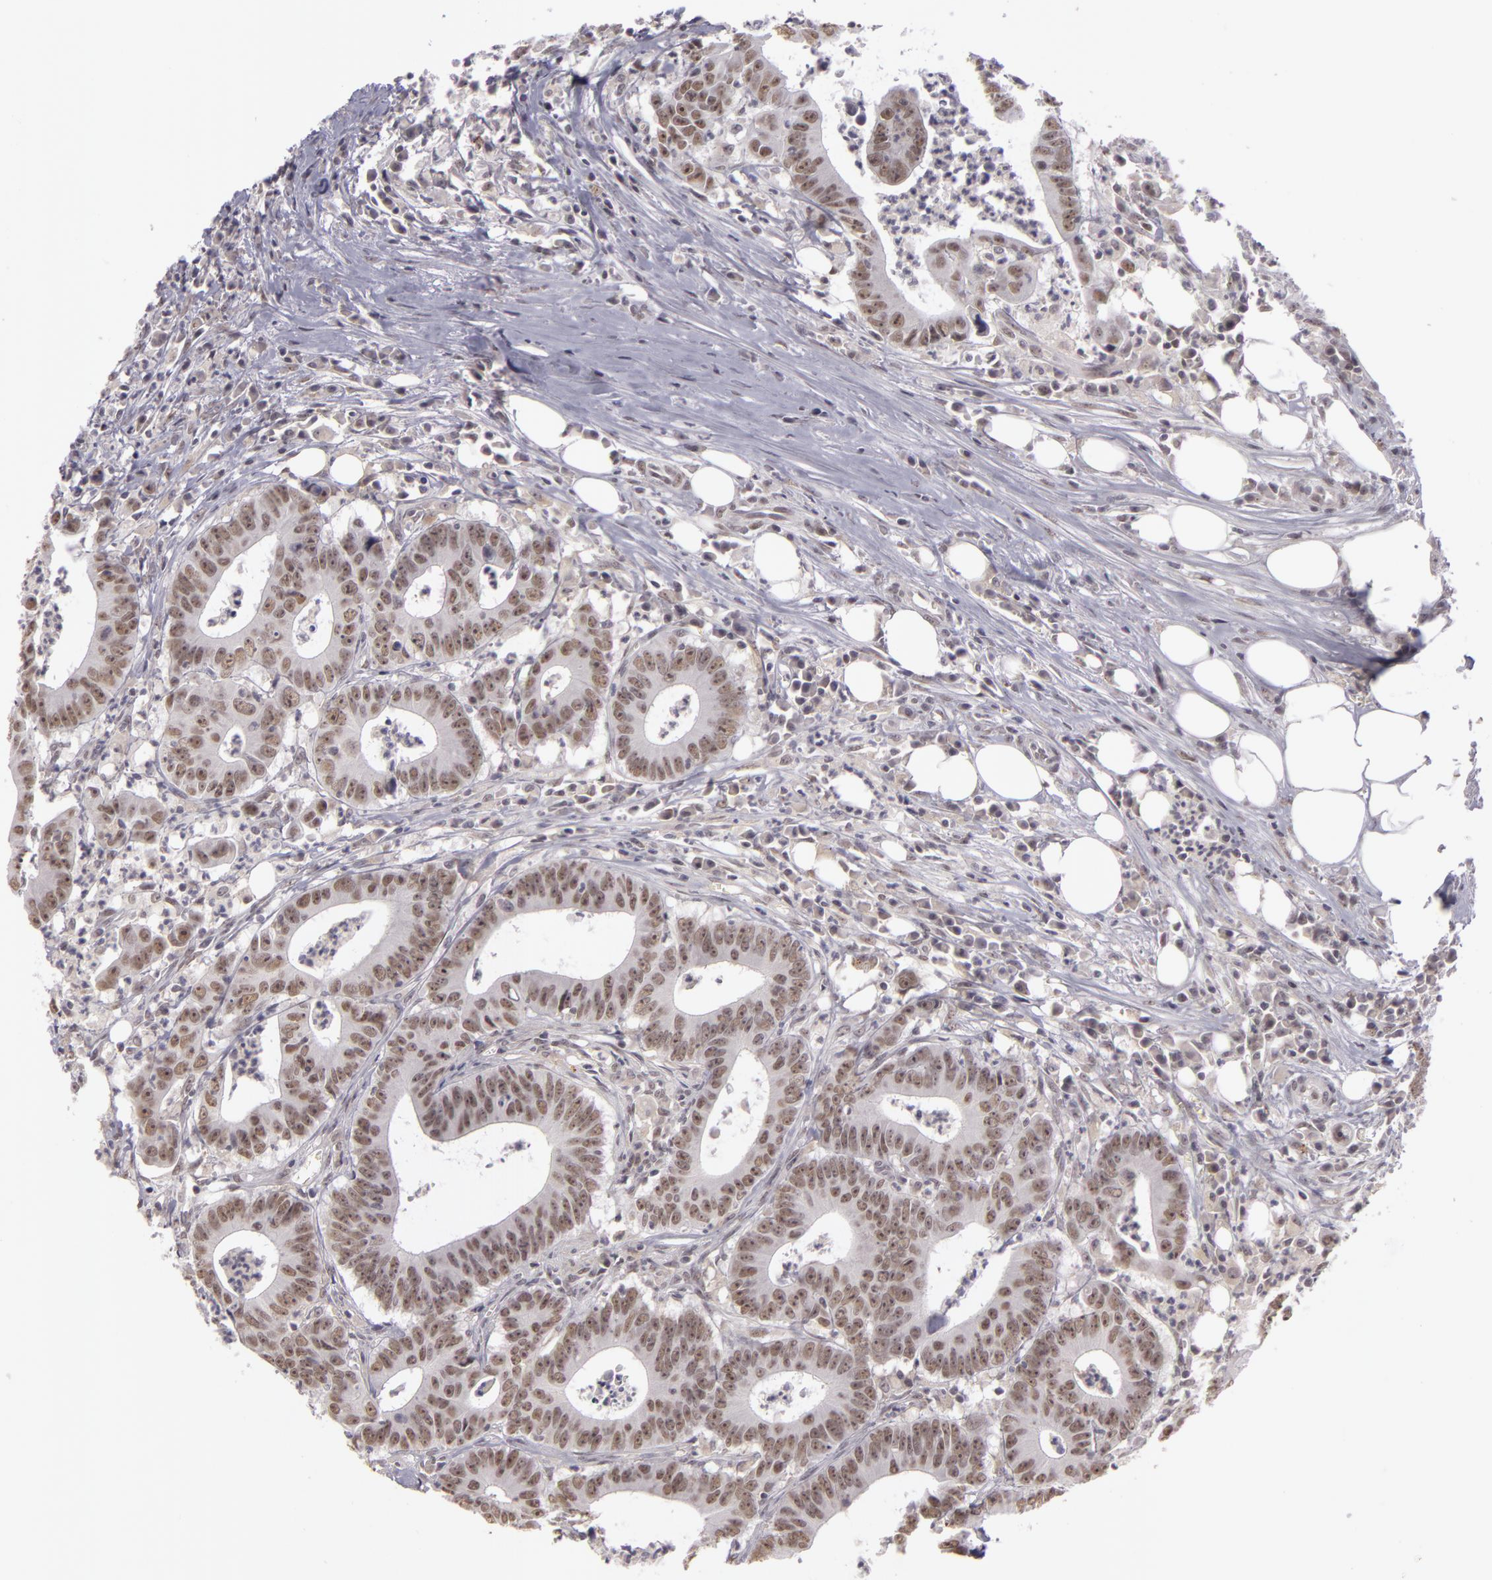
{"staining": {"intensity": "weak", "quantity": ">75%", "location": "nuclear"}, "tissue": "colorectal cancer", "cell_type": "Tumor cells", "image_type": "cancer", "snomed": [{"axis": "morphology", "description": "Adenocarcinoma, NOS"}, {"axis": "topography", "description": "Colon"}], "caption": "Protein analysis of colorectal cancer tissue displays weak nuclear expression in about >75% of tumor cells.", "gene": "RRP7A", "patient": {"sex": "male", "age": 55}}